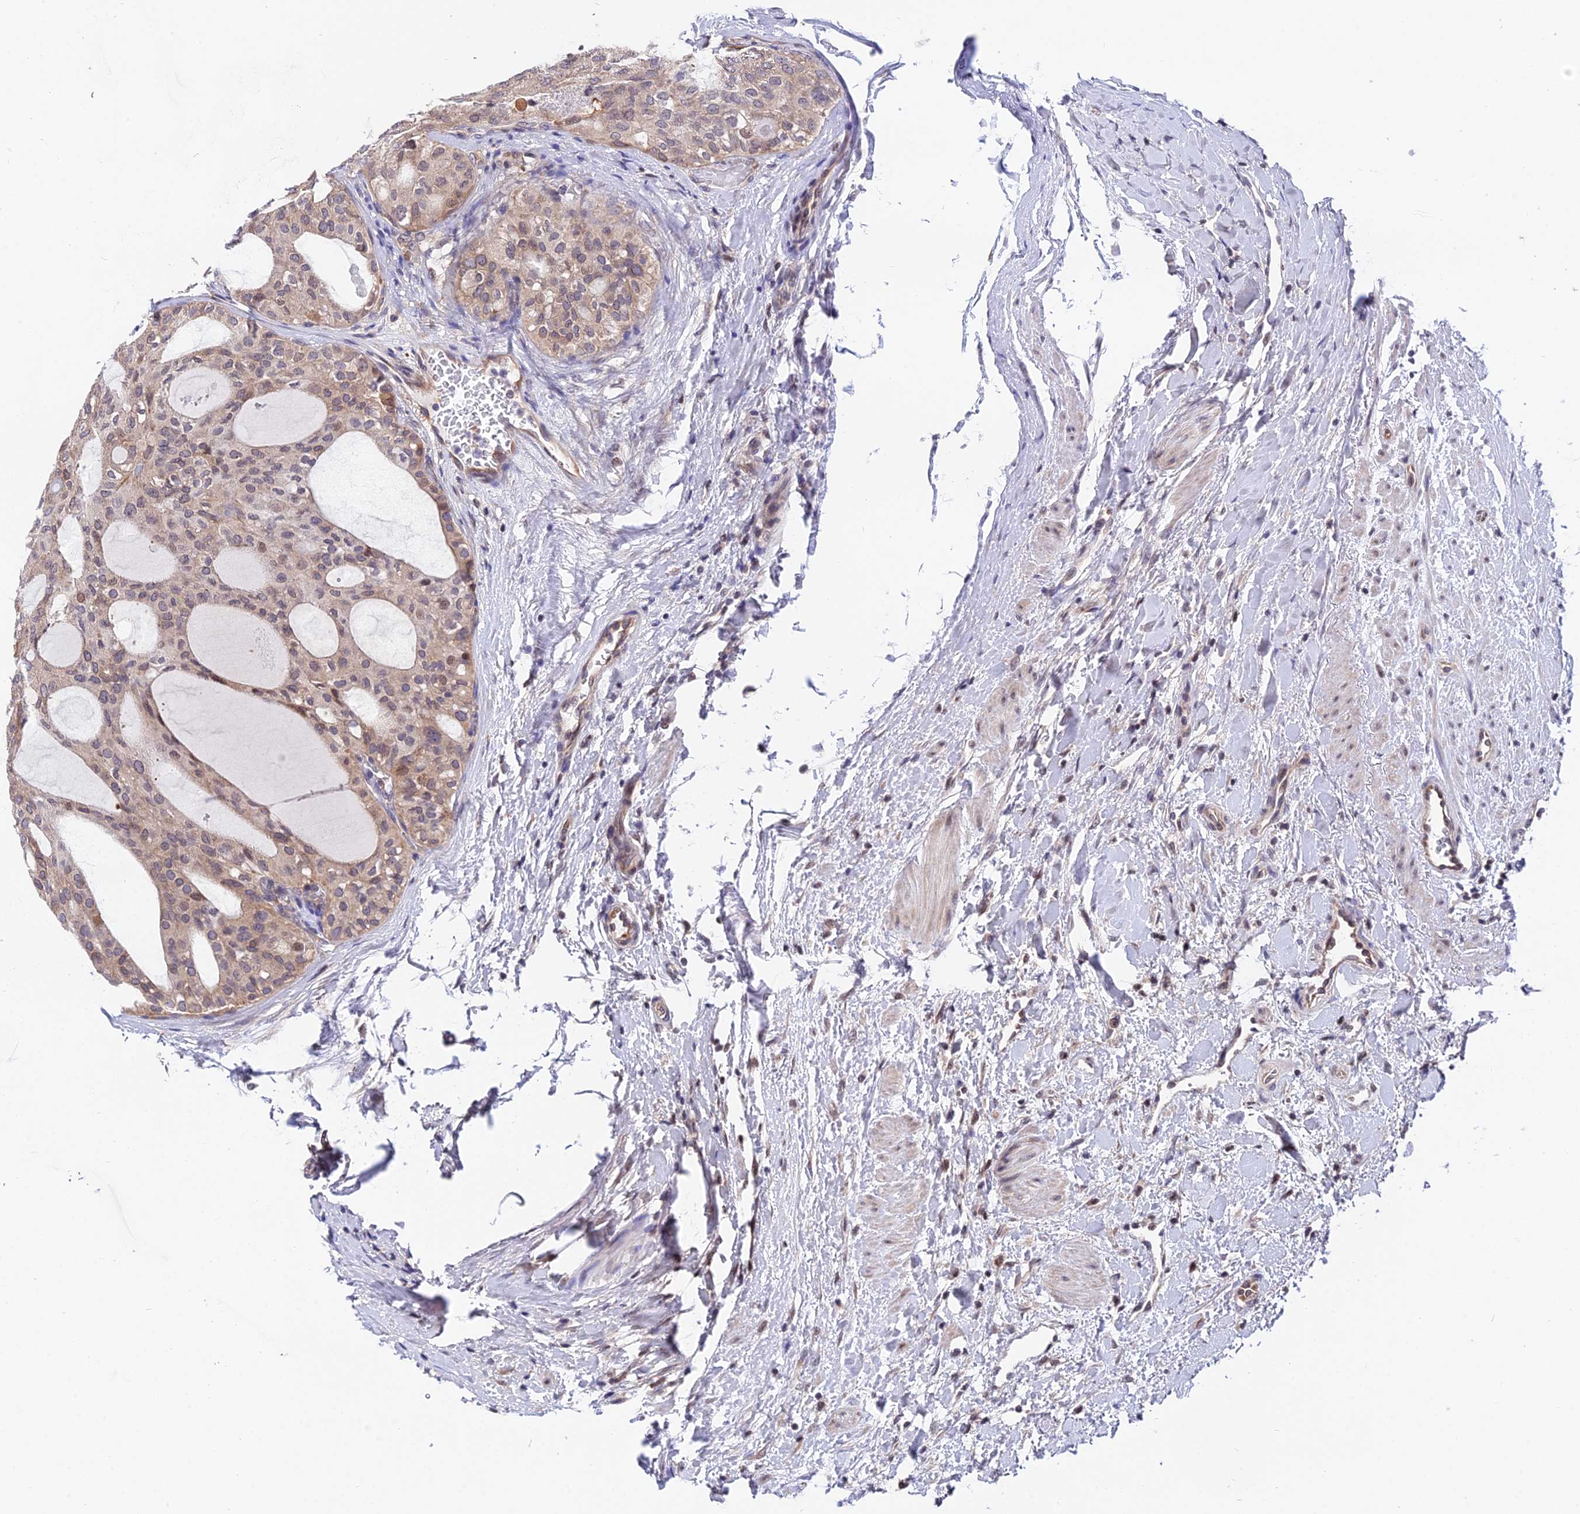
{"staining": {"intensity": "weak", "quantity": ">75%", "location": "cytoplasmic/membranous,nuclear"}, "tissue": "thyroid cancer", "cell_type": "Tumor cells", "image_type": "cancer", "snomed": [{"axis": "morphology", "description": "Follicular adenoma carcinoma, NOS"}, {"axis": "topography", "description": "Thyroid gland"}], "caption": "The immunohistochemical stain highlights weak cytoplasmic/membranous and nuclear staining in tumor cells of thyroid cancer tissue.", "gene": "INPP4A", "patient": {"sex": "male", "age": 75}}